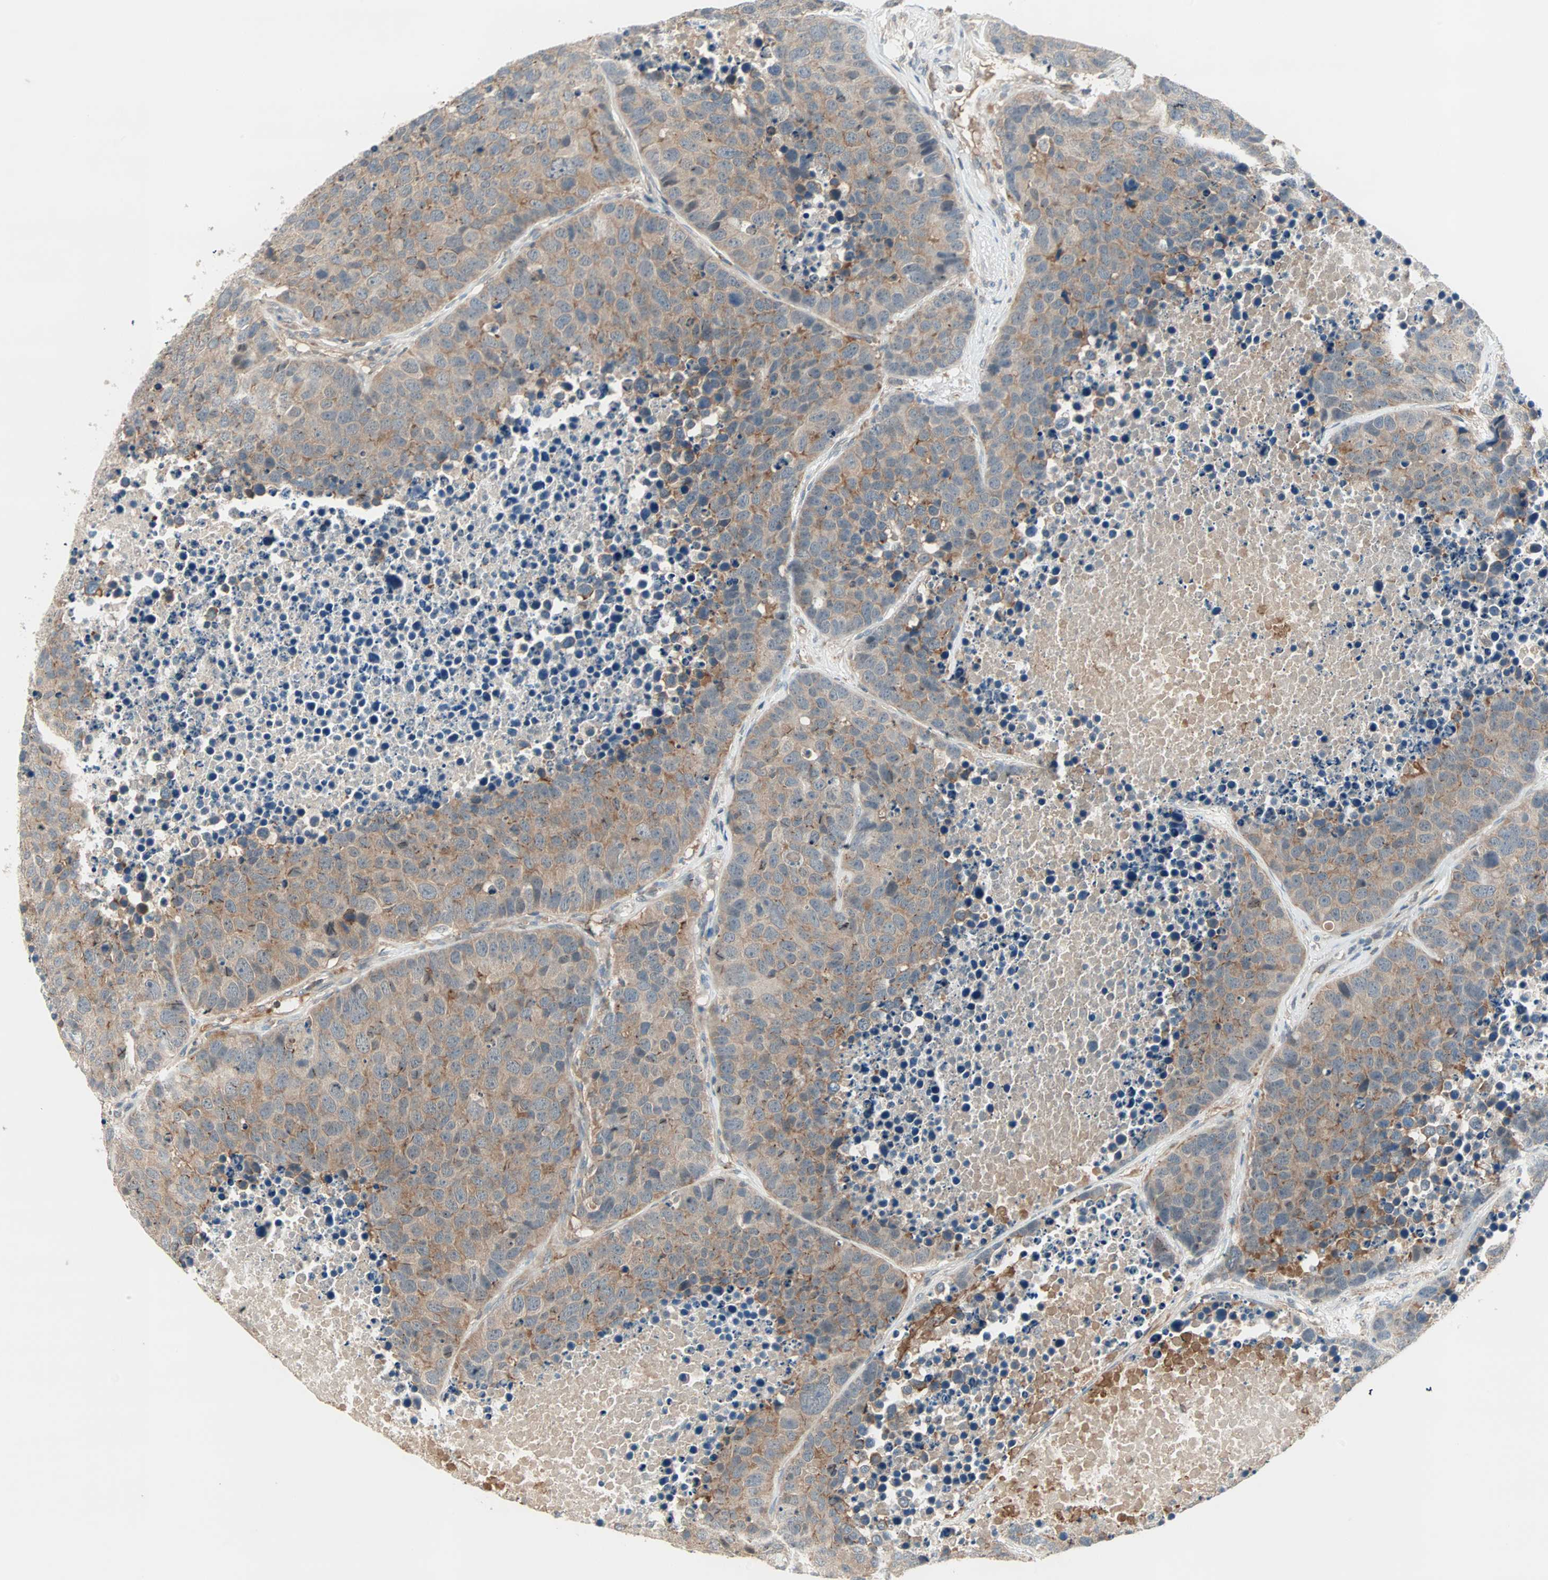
{"staining": {"intensity": "moderate", "quantity": ">75%", "location": "cytoplasmic/membranous"}, "tissue": "carcinoid", "cell_type": "Tumor cells", "image_type": "cancer", "snomed": [{"axis": "morphology", "description": "Carcinoid, malignant, NOS"}, {"axis": "topography", "description": "Lung"}], "caption": "Carcinoid stained with a protein marker demonstrates moderate staining in tumor cells.", "gene": "TEC", "patient": {"sex": "male", "age": 60}}